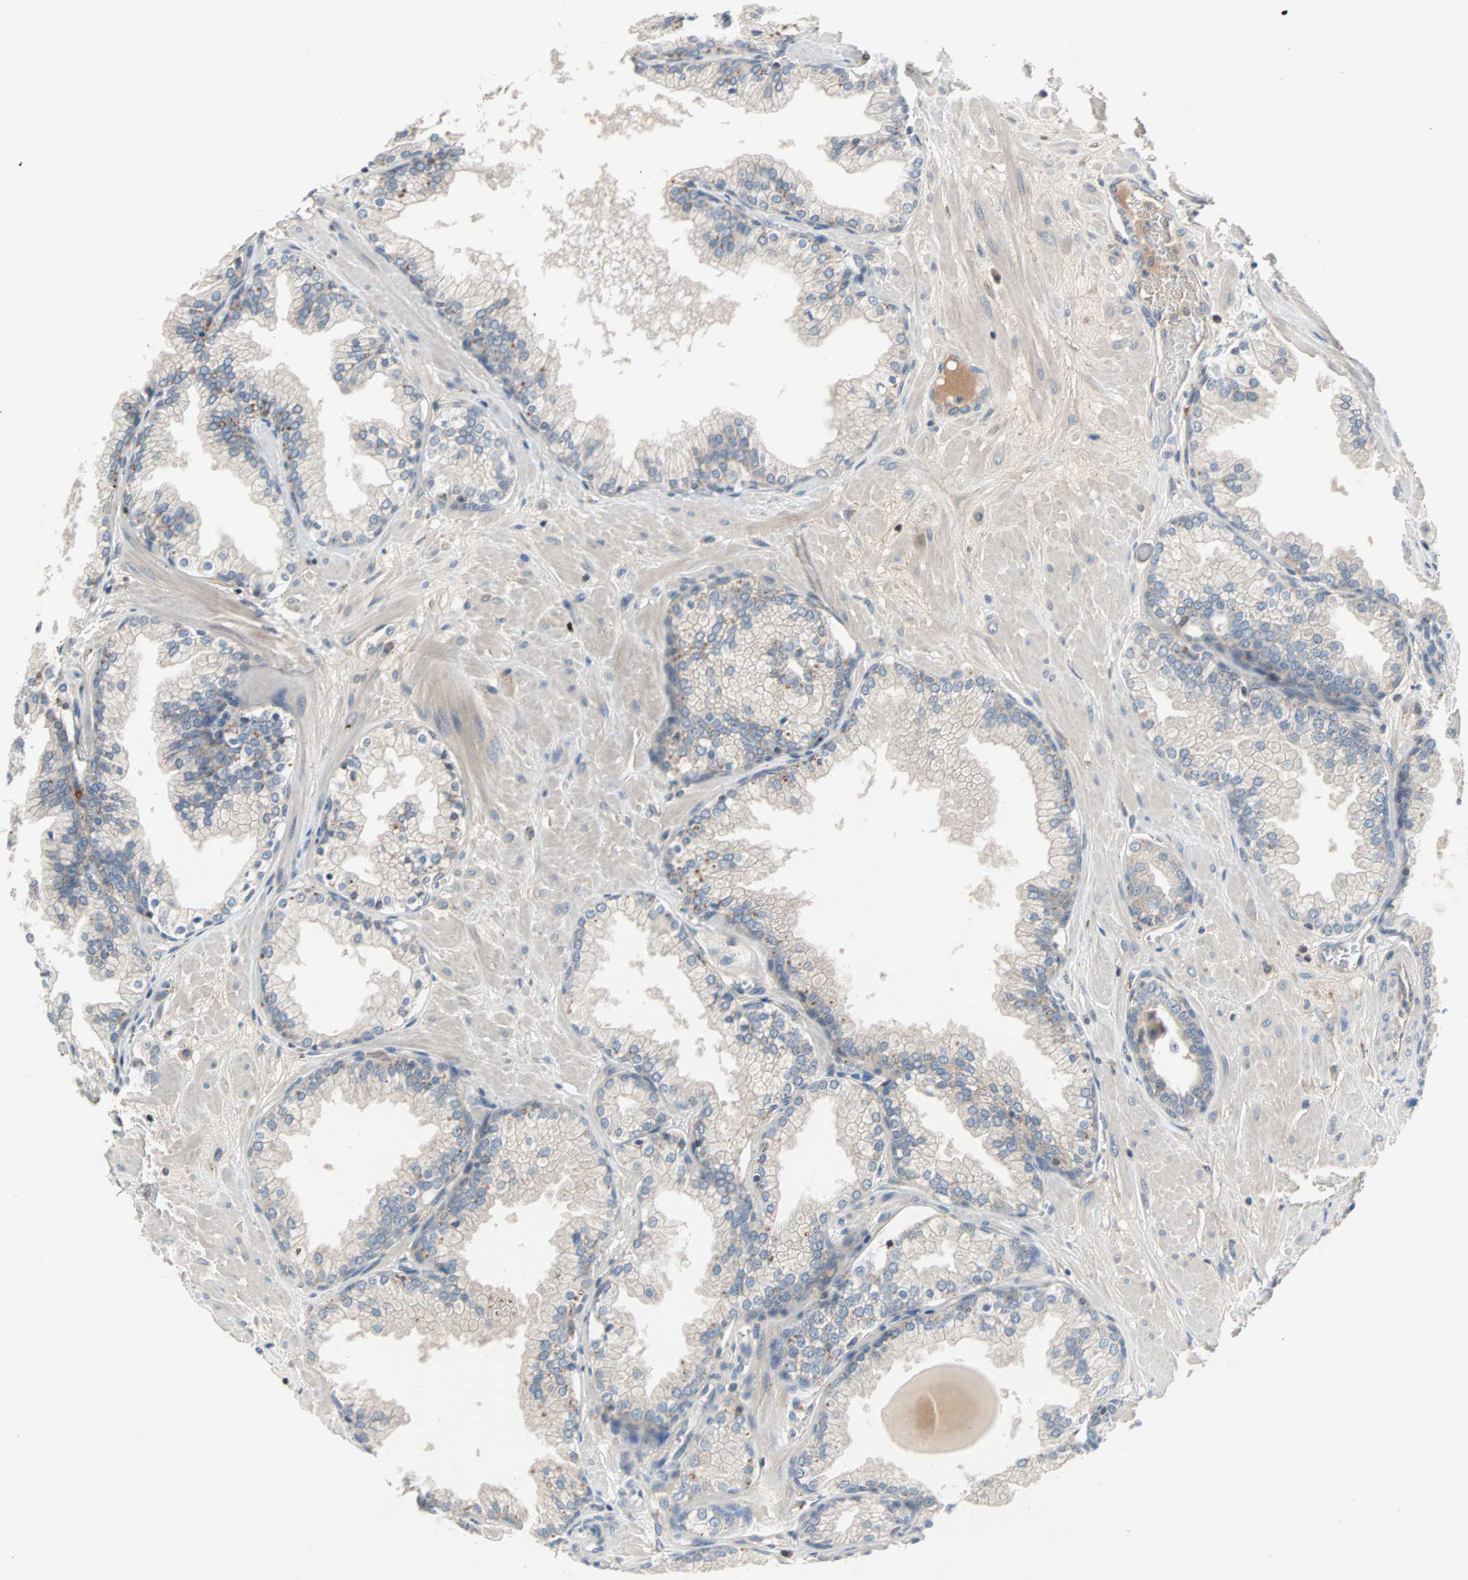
{"staining": {"intensity": "negative", "quantity": "none", "location": "none"}, "tissue": "prostate", "cell_type": "Glandular cells", "image_type": "normal", "snomed": [{"axis": "morphology", "description": "Normal tissue, NOS"}, {"axis": "topography", "description": "Prostate"}], "caption": "Glandular cells show no significant protein expression in unremarkable prostate. The staining was performed using DAB to visualize the protein expression in brown, while the nuclei were stained in blue with hematoxylin (Magnification: 20x).", "gene": "MAP4K1", "patient": {"sex": "male", "age": 51}}